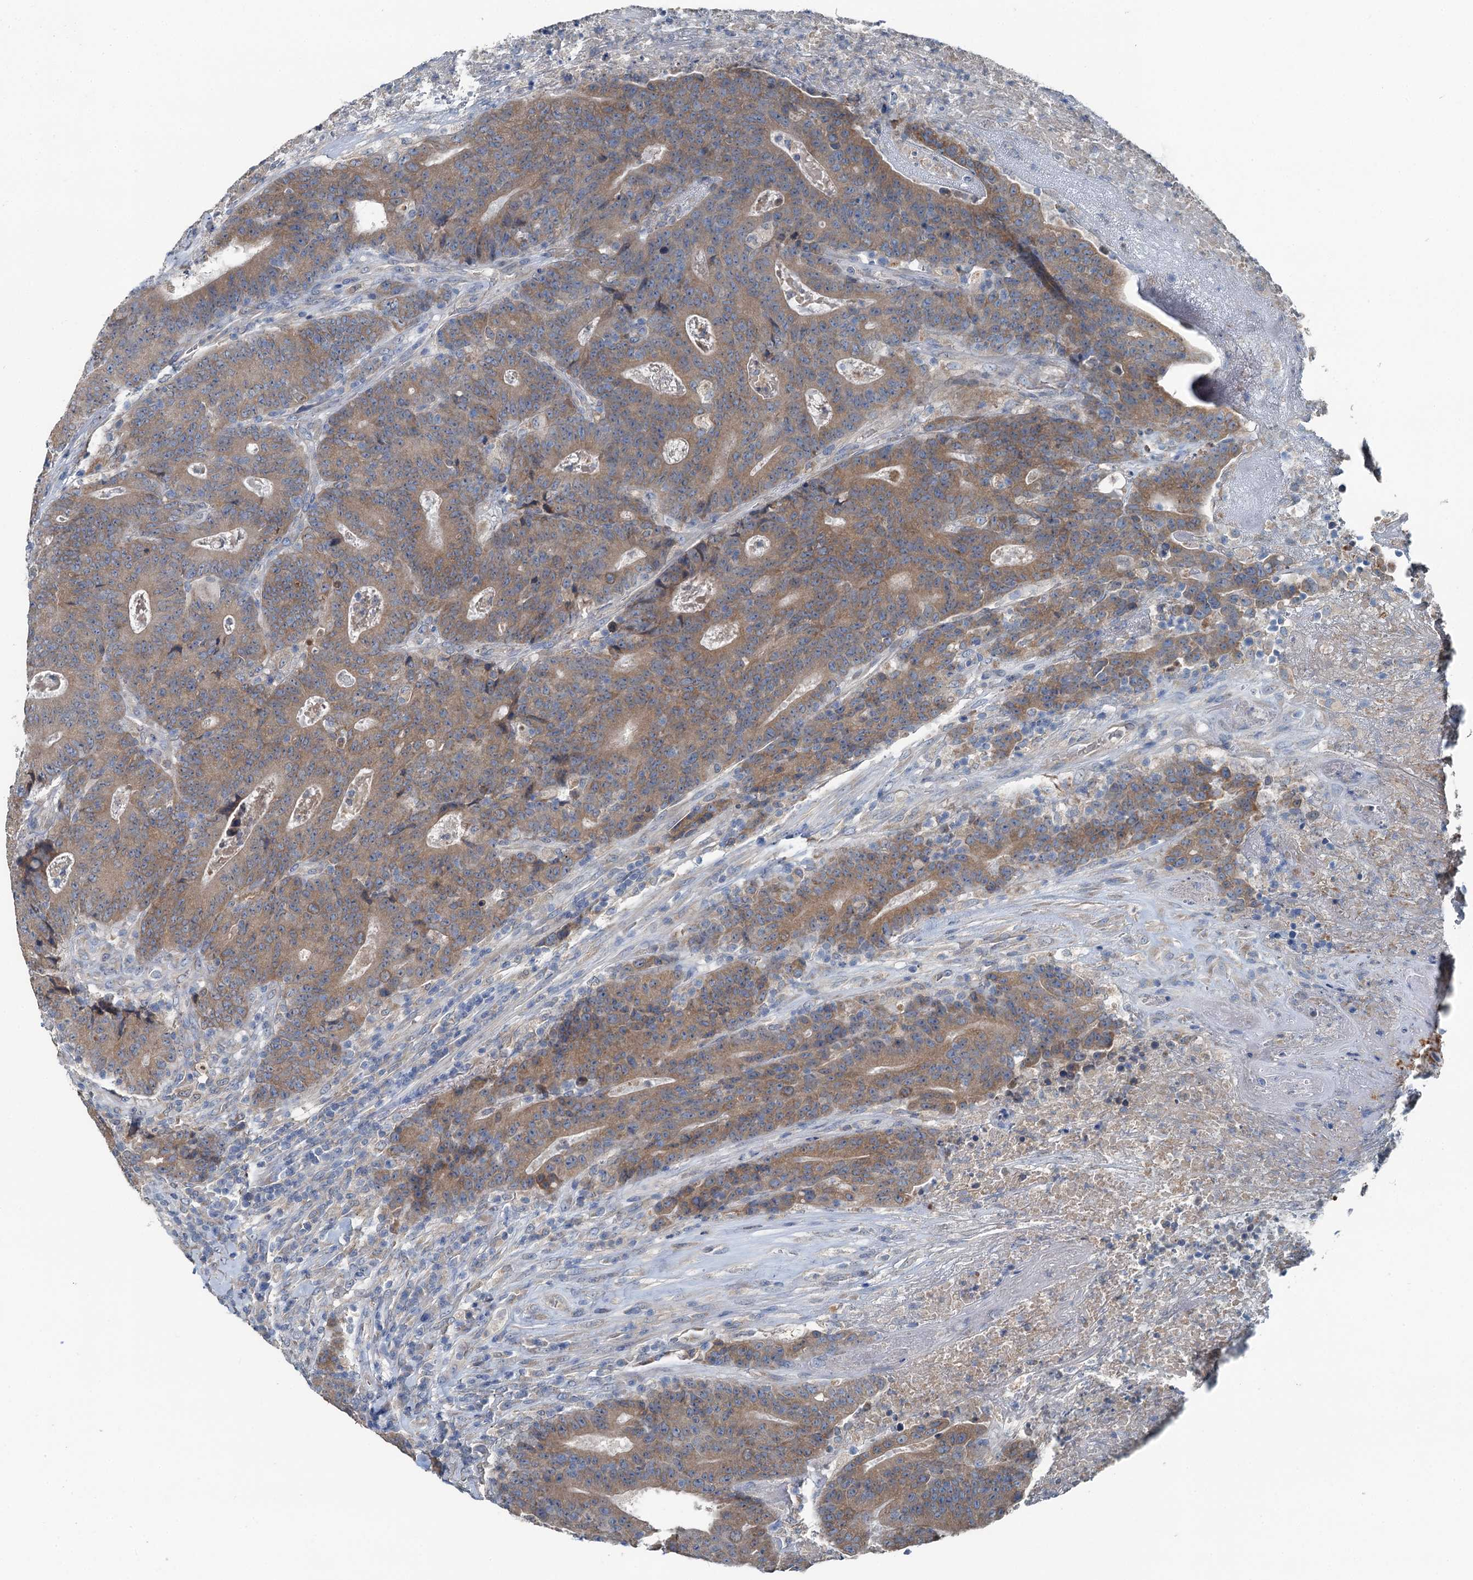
{"staining": {"intensity": "moderate", "quantity": ">75%", "location": "cytoplasmic/membranous"}, "tissue": "colorectal cancer", "cell_type": "Tumor cells", "image_type": "cancer", "snomed": [{"axis": "morphology", "description": "Adenocarcinoma, NOS"}, {"axis": "topography", "description": "Colon"}], "caption": "Protein expression by IHC displays moderate cytoplasmic/membranous staining in about >75% of tumor cells in colorectal adenocarcinoma.", "gene": "C6orf120", "patient": {"sex": "female", "age": 75}}